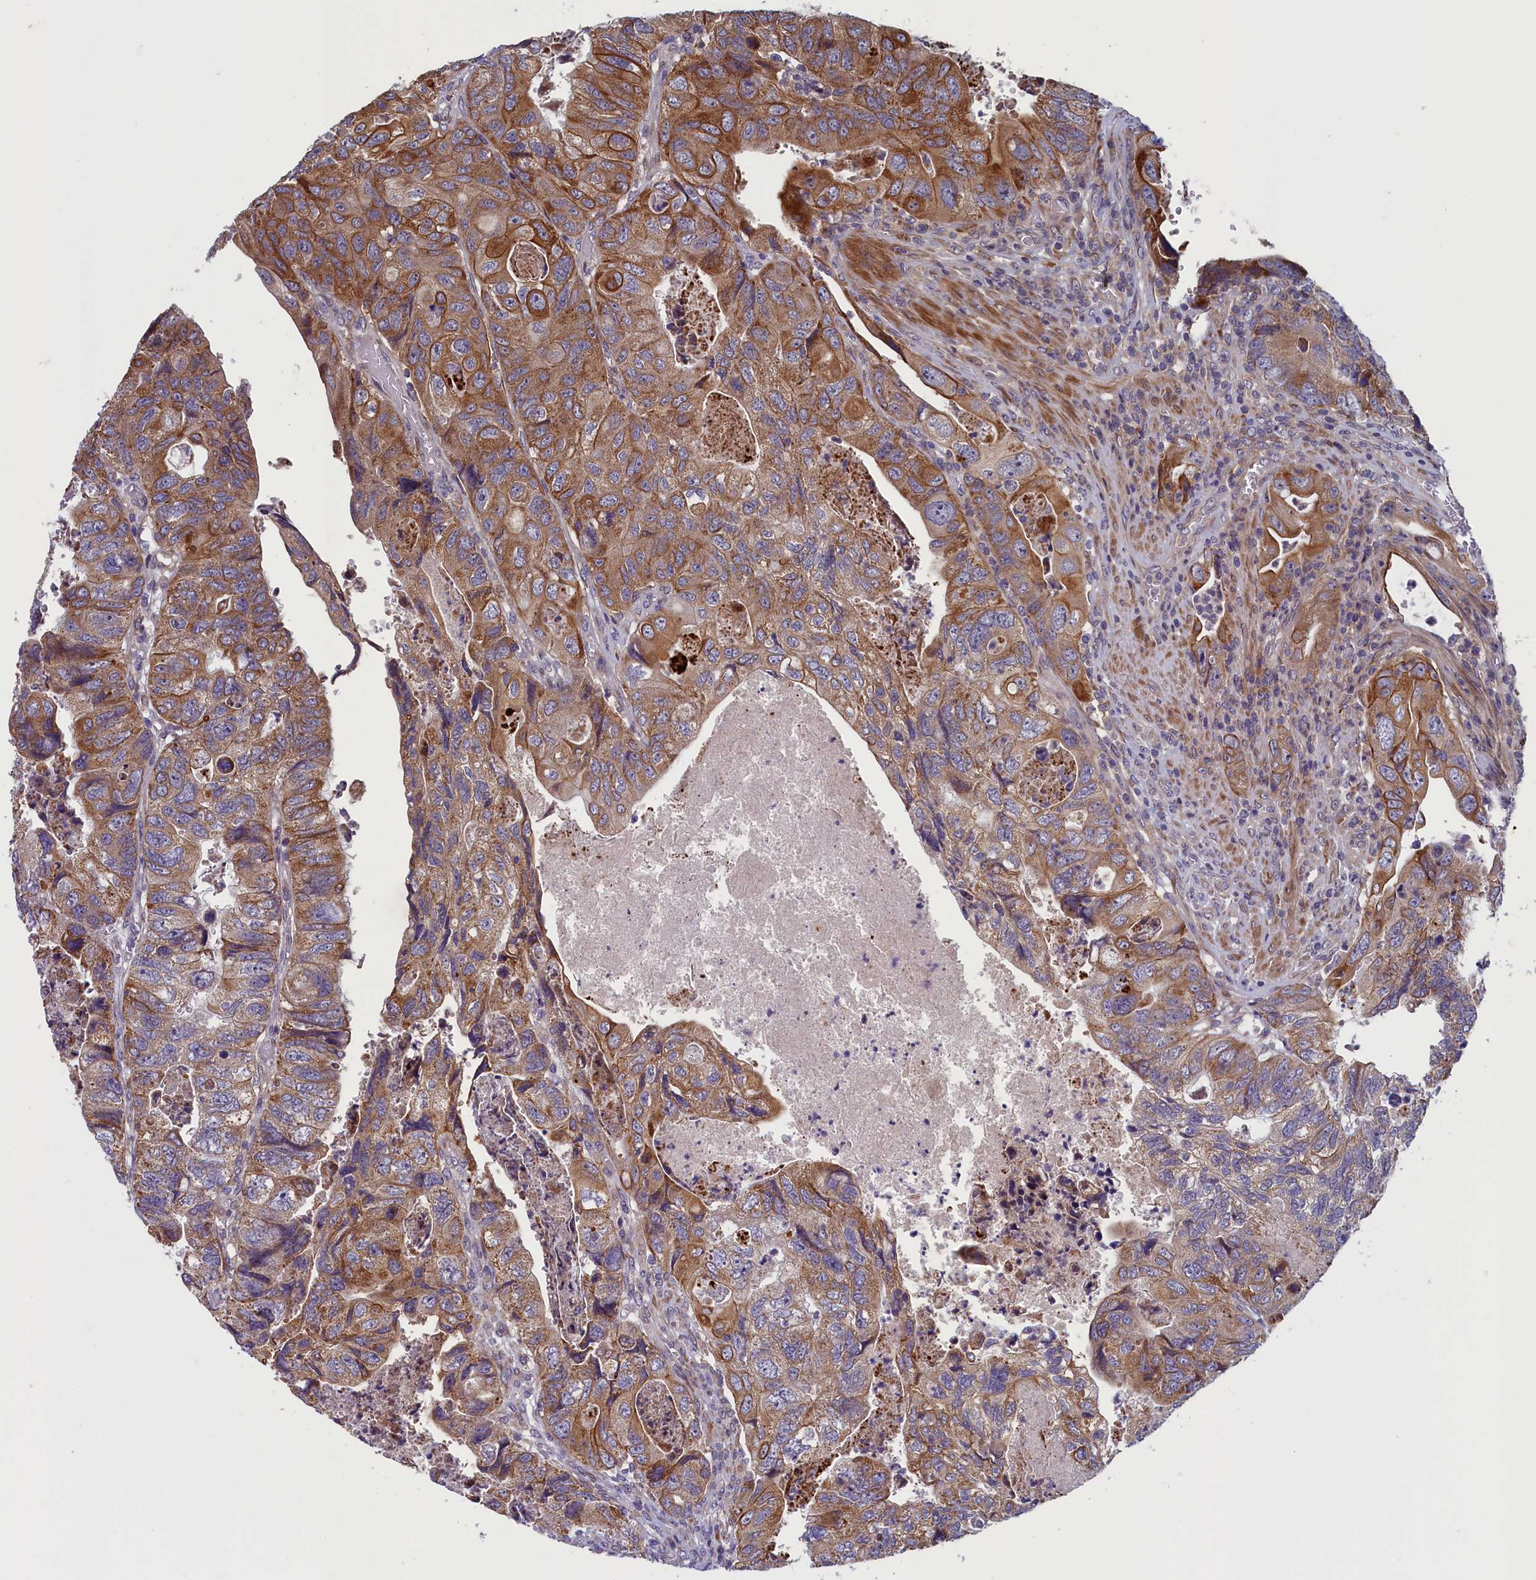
{"staining": {"intensity": "moderate", "quantity": ">75%", "location": "cytoplasmic/membranous"}, "tissue": "colorectal cancer", "cell_type": "Tumor cells", "image_type": "cancer", "snomed": [{"axis": "morphology", "description": "Adenocarcinoma, NOS"}, {"axis": "topography", "description": "Rectum"}], "caption": "Tumor cells show medium levels of moderate cytoplasmic/membranous expression in about >75% of cells in colorectal cancer (adenocarcinoma).", "gene": "ANKRD39", "patient": {"sex": "male", "age": 63}}